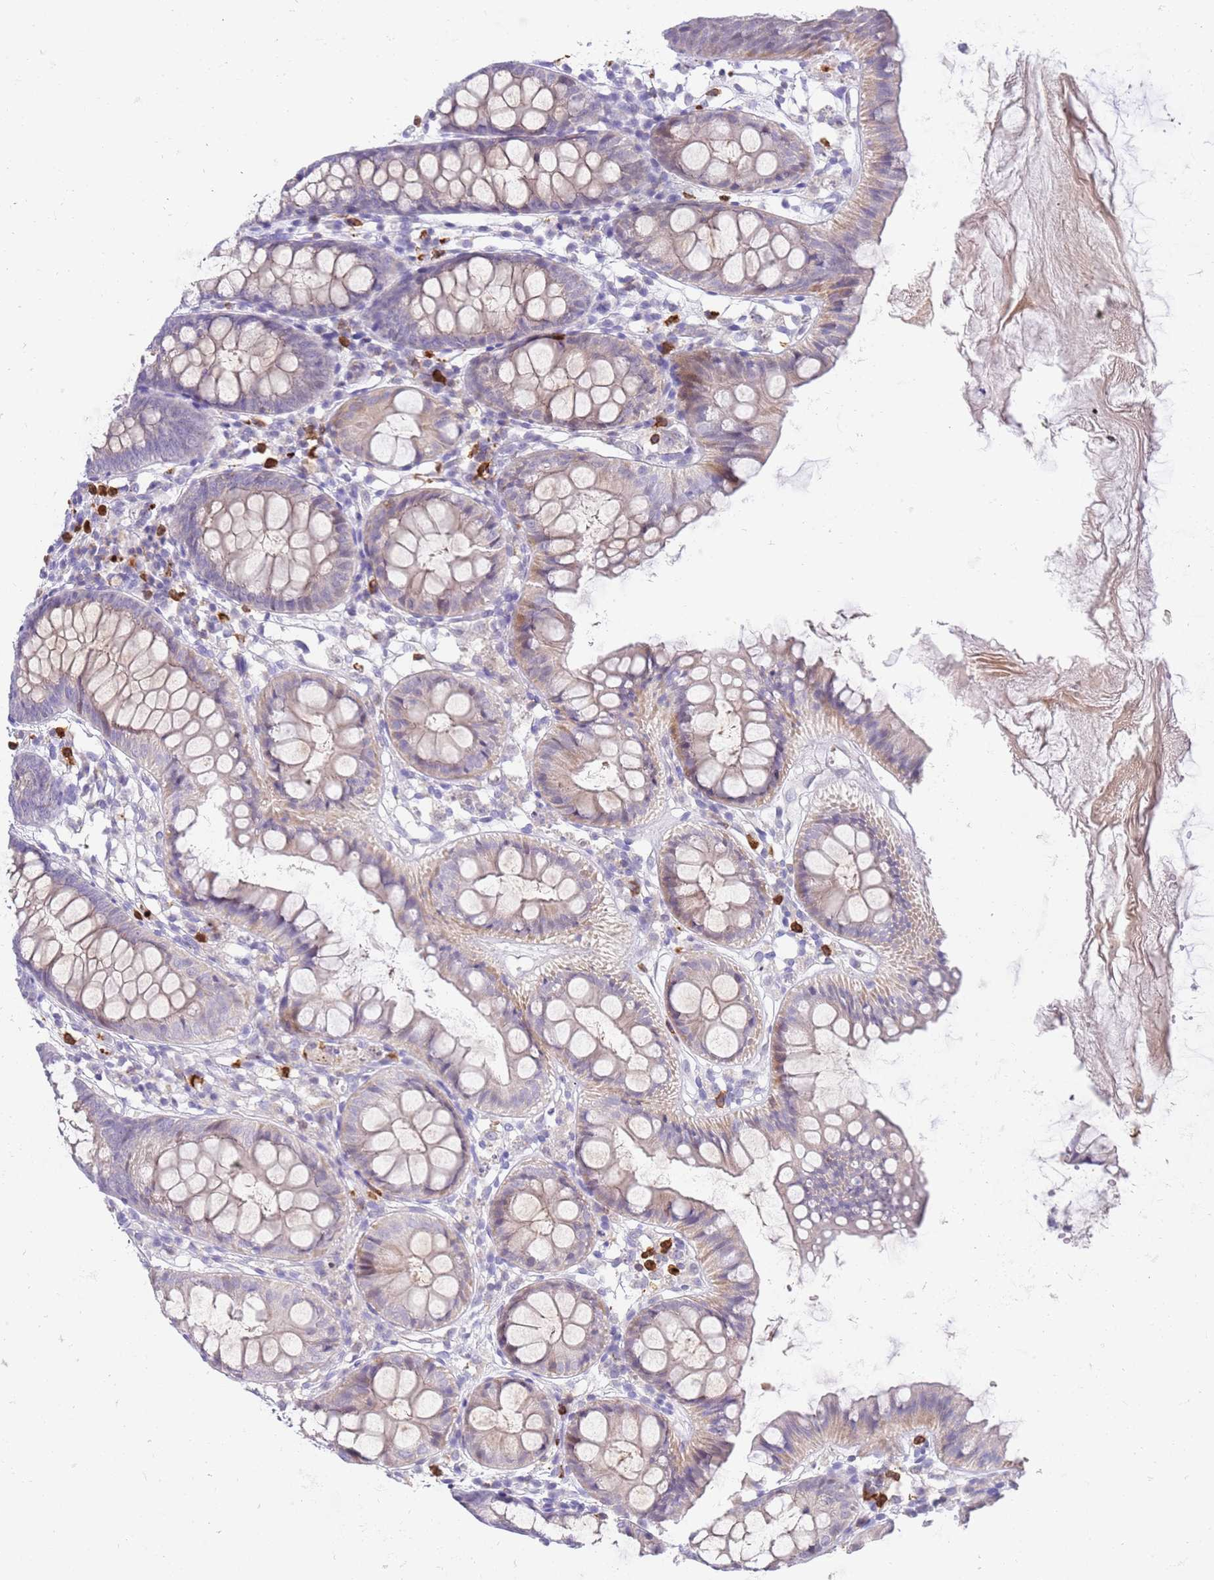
{"staining": {"intensity": "negative", "quantity": "none", "location": "none"}, "tissue": "colon", "cell_type": "Endothelial cells", "image_type": "normal", "snomed": [{"axis": "morphology", "description": "Normal tissue, NOS"}, {"axis": "topography", "description": "Colon"}], "caption": "DAB immunohistochemical staining of benign human colon demonstrates no significant expression in endothelial cells. (Brightfield microscopy of DAB IHC at high magnification).", "gene": "STK25", "patient": {"sex": "female", "age": 84}}